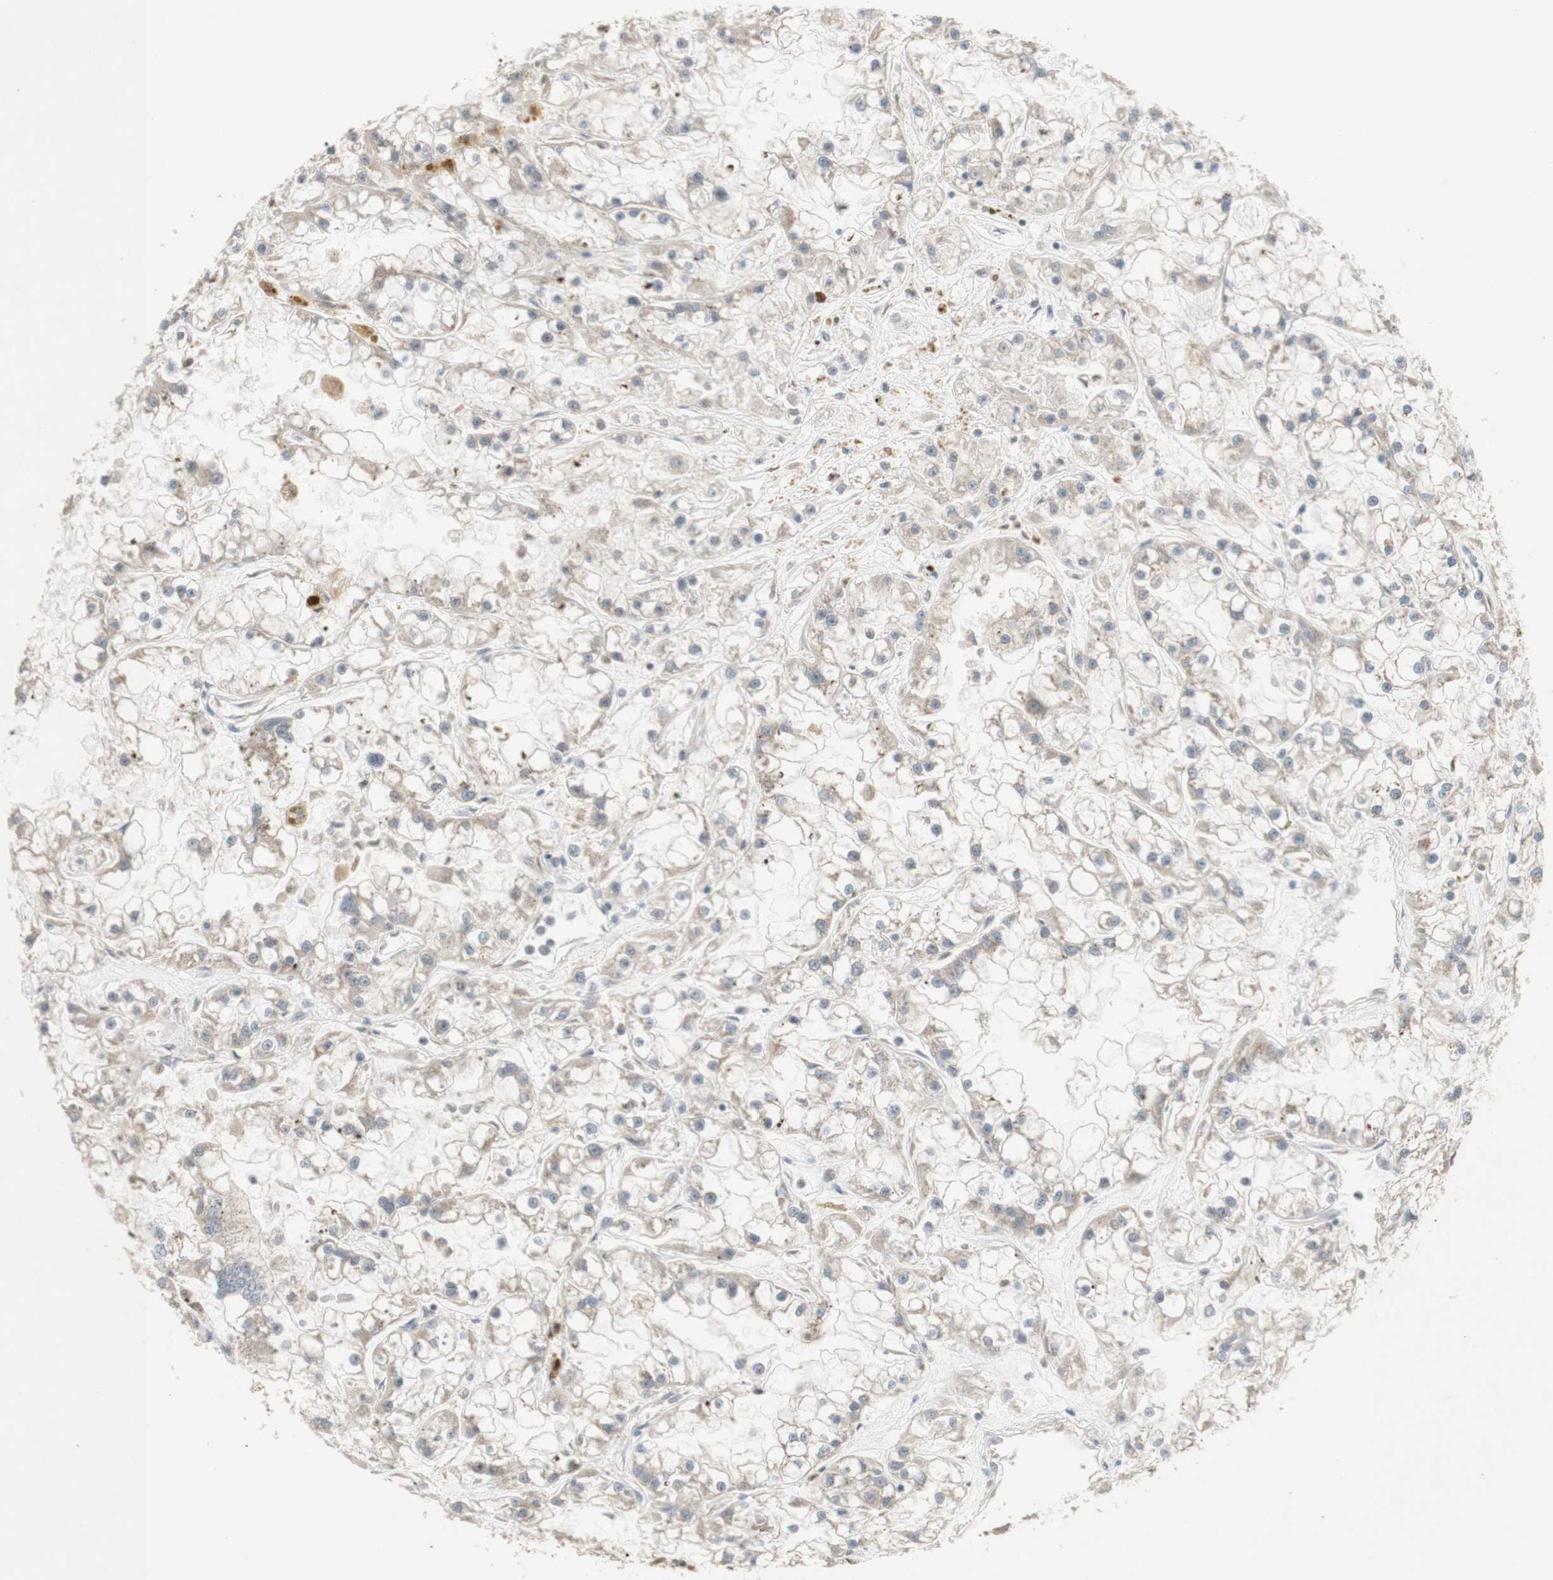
{"staining": {"intensity": "moderate", "quantity": ">75%", "location": "cytoplasmic/membranous"}, "tissue": "renal cancer", "cell_type": "Tumor cells", "image_type": "cancer", "snomed": [{"axis": "morphology", "description": "Adenocarcinoma, NOS"}, {"axis": "topography", "description": "Kidney"}], "caption": "Immunohistochemical staining of human adenocarcinoma (renal) exhibits medium levels of moderate cytoplasmic/membranous positivity in about >75% of tumor cells. The staining is performed using DAB (3,3'-diaminobenzidine) brown chromogen to label protein expression. The nuclei are counter-stained blue using hematoxylin.", "gene": "CYLD", "patient": {"sex": "female", "age": 52}}